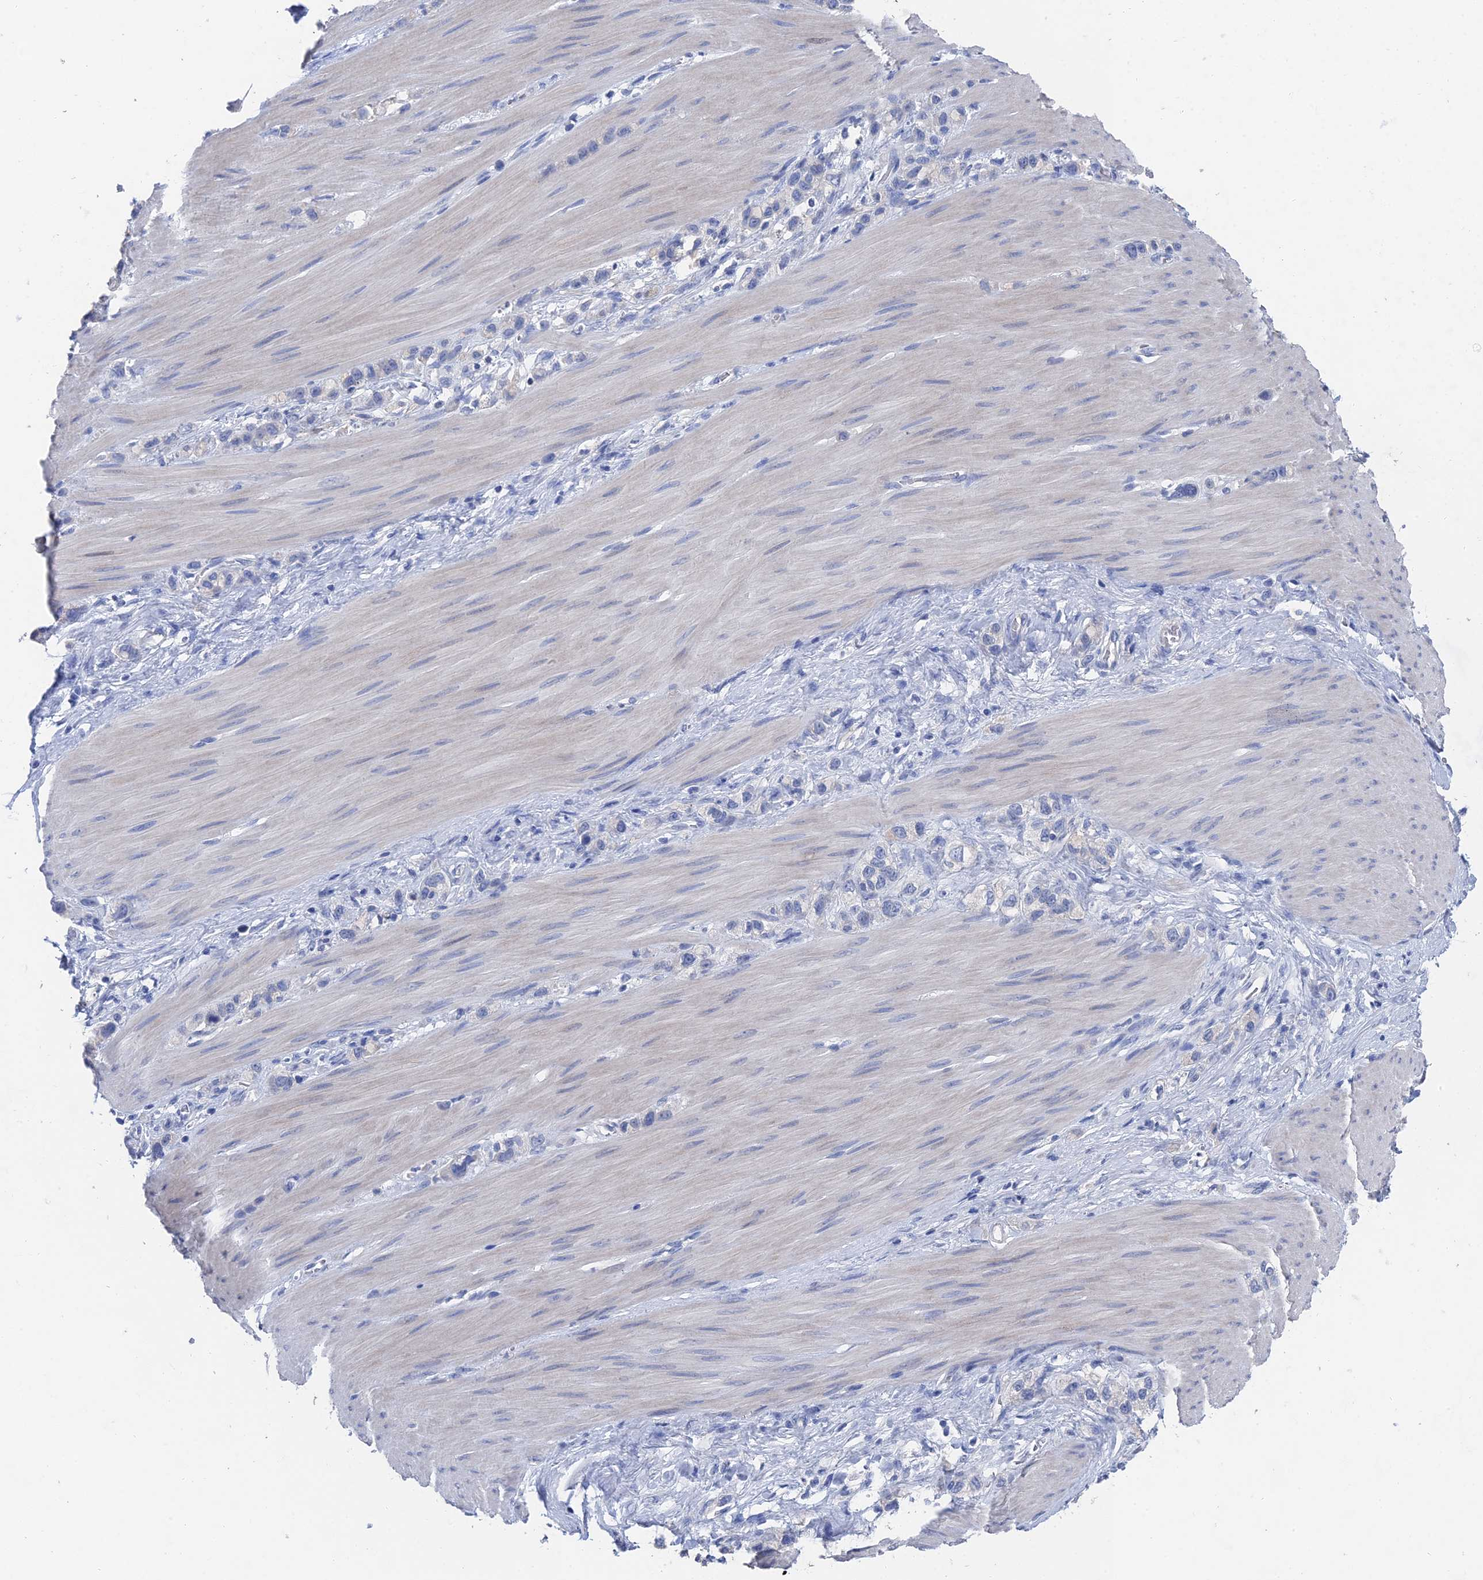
{"staining": {"intensity": "negative", "quantity": "none", "location": "none"}, "tissue": "stomach cancer", "cell_type": "Tumor cells", "image_type": "cancer", "snomed": [{"axis": "morphology", "description": "Adenocarcinoma, NOS"}, {"axis": "topography", "description": "Stomach"}], "caption": "This is an immunohistochemistry (IHC) micrograph of stomach cancer. There is no expression in tumor cells.", "gene": "GFAP", "patient": {"sex": "female", "age": 65}}